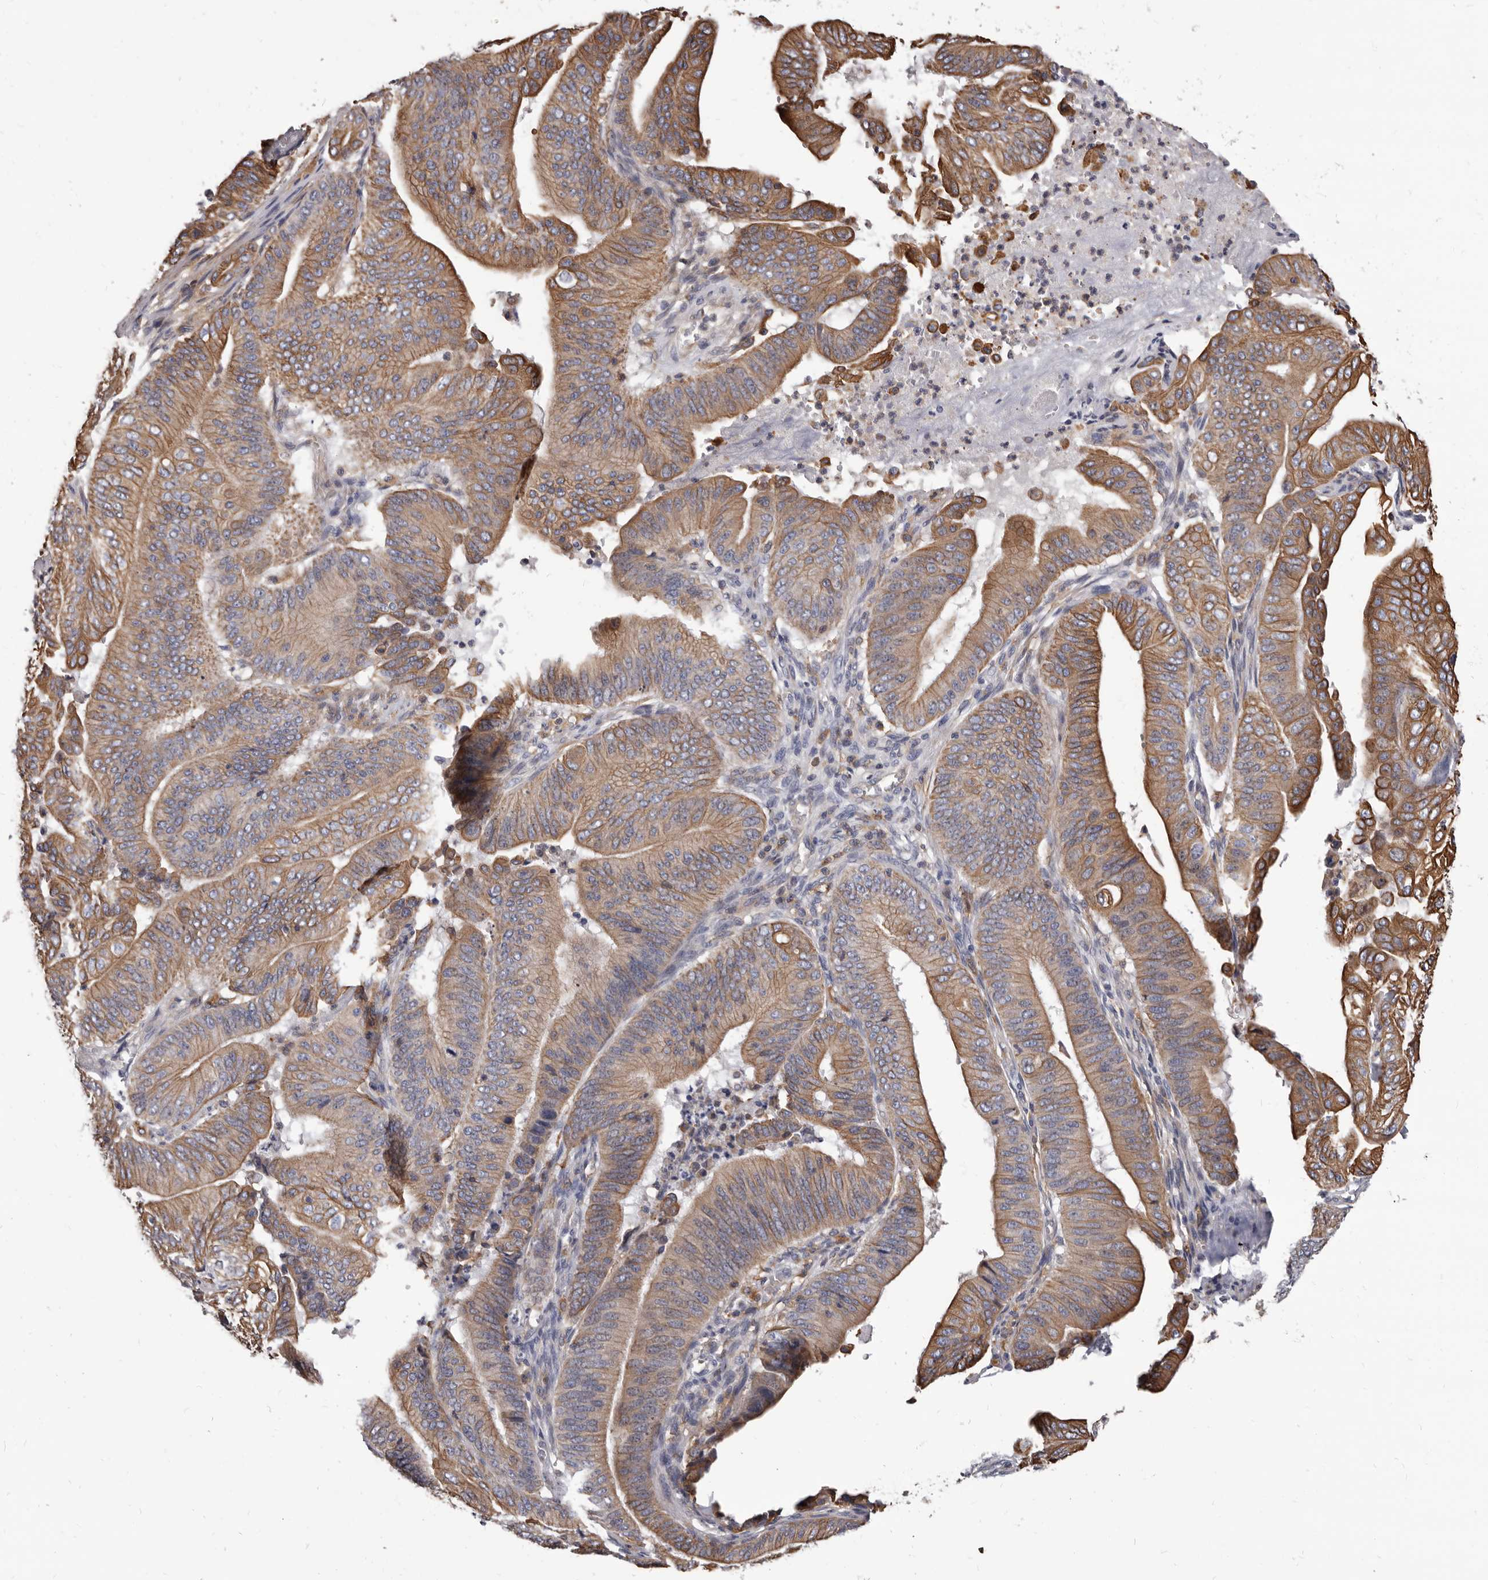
{"staining": {"intensity": "moderate", "quantity": ">75%", "location": "cytoplasmic/membranous"}, "tissue": "pancreatic cancer", "cell_type": "Tumor cells", "image_type": "cancer", "snomed": [{"axis": "morphology", "description": "Adenocarcinoma, NOS"}, {"axis": "topography", "description": "Pancreas"}], "caption": "High-magnification brightfield microscopy of adenocarcinoma (pancreatic) stained with DAB (3,3'-diaminobenzidine) (brown) and counterstained with hematoxylin (blue). tumor cells exhibit moderate cytoplasmic/membranous positivity is seen in about>75% of cells. (IHC, brightfield microscopy, high magnification).", "gene": "NIBAN1", "patient": {"sex": "female", "age": 77}}